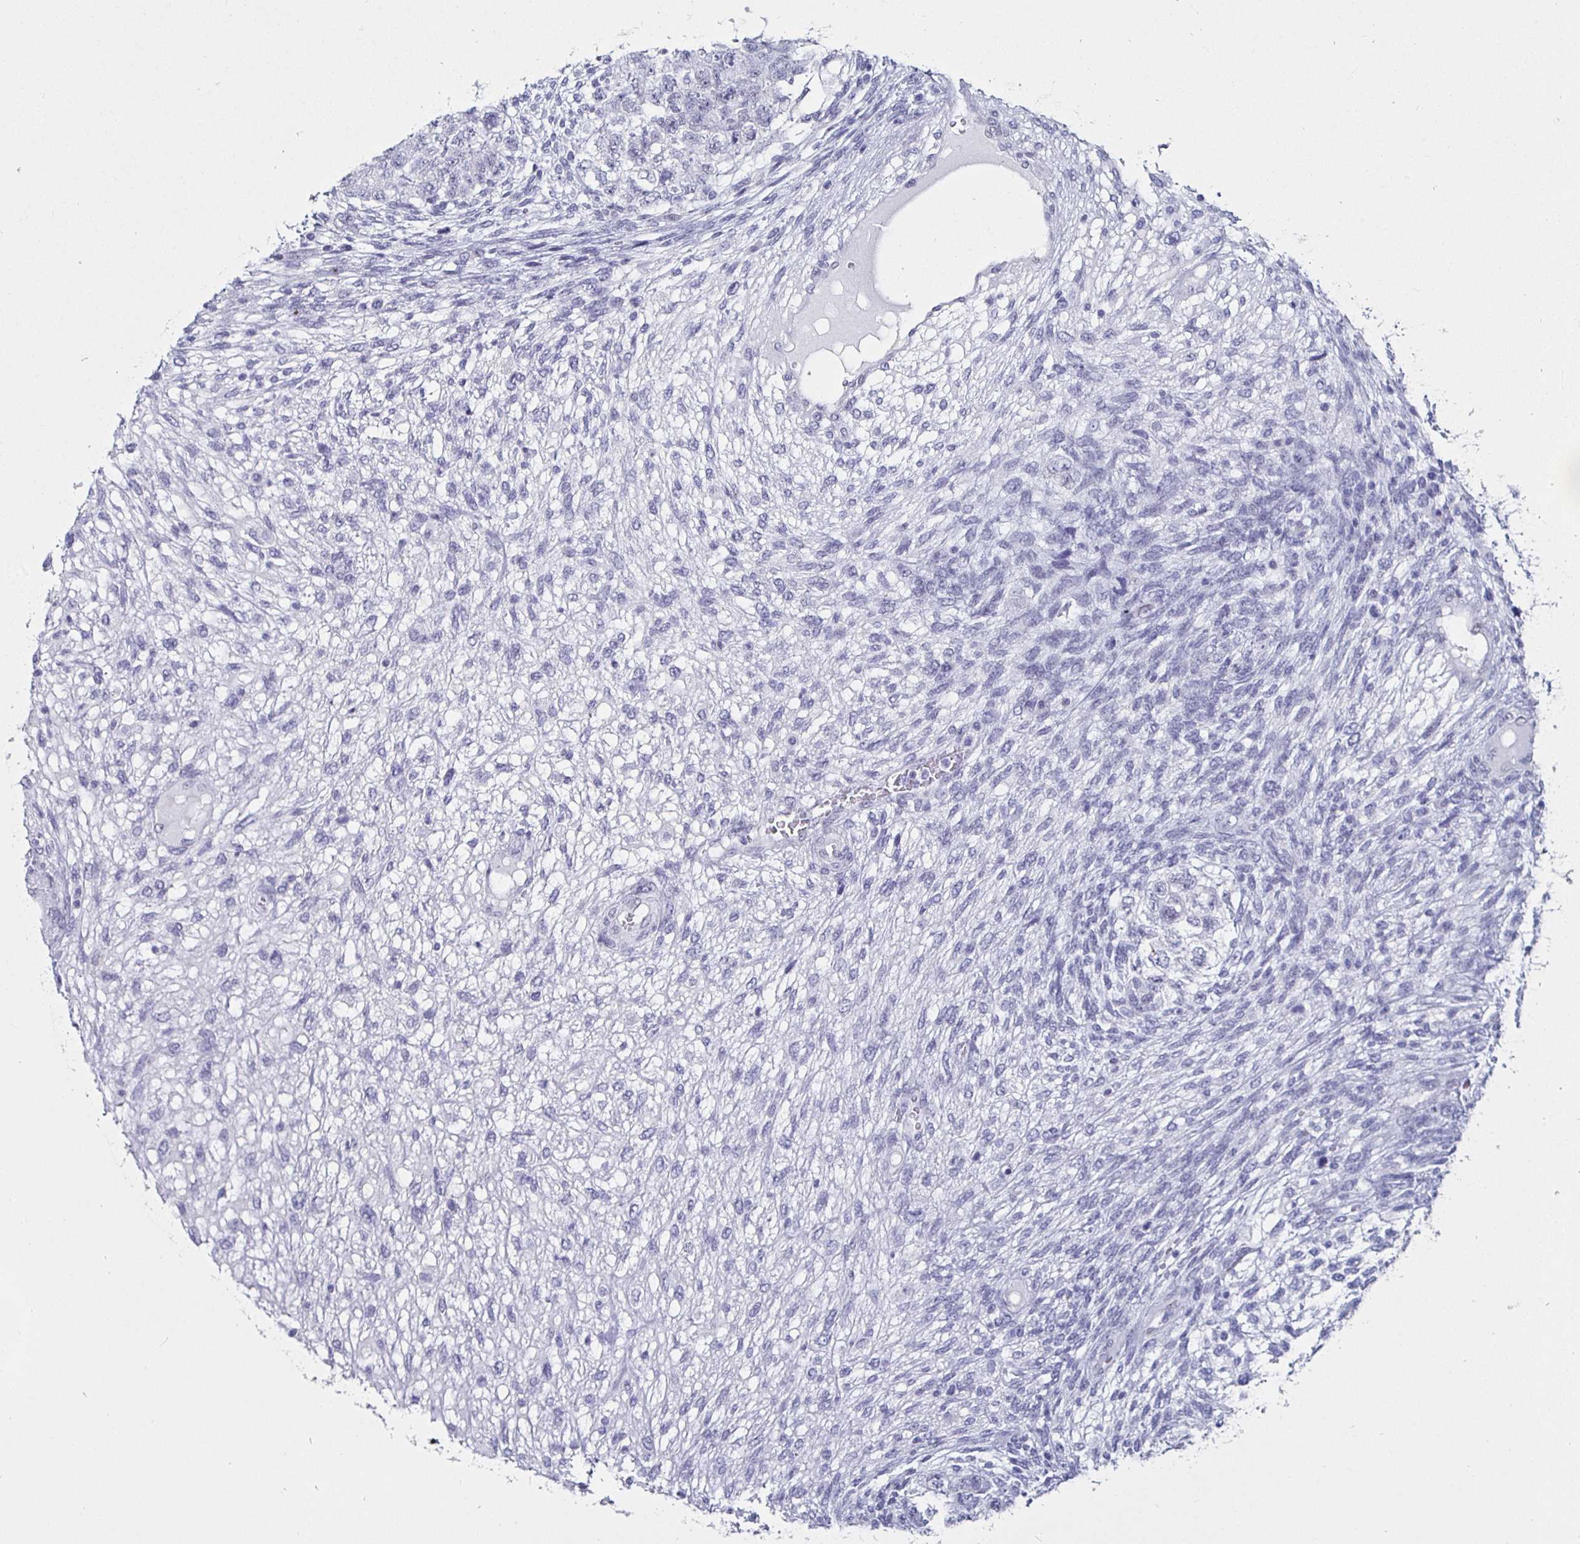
{"staining": {"intensity": "negative", "quantity": "none", "location": "none"}, "tissue": "testis cancer", "cell_type": "Tumor cells", "image_type": "cancer", "snomed": [{"axis": "morphology", "description": "Normal tissue, NOS"}, {"axis": "morphology", "description": "Carcinoma, Embryonal, NOS"}, {"axis": "topography", "description": "Testis"}], "caption": "The immunohistochemistry (IHC) micrograph has no significant staining in tumor cells of testis embryonal carcinoma tissue.", "gene": "KRT4", "patient": {"sex": "male", "age": 36}}